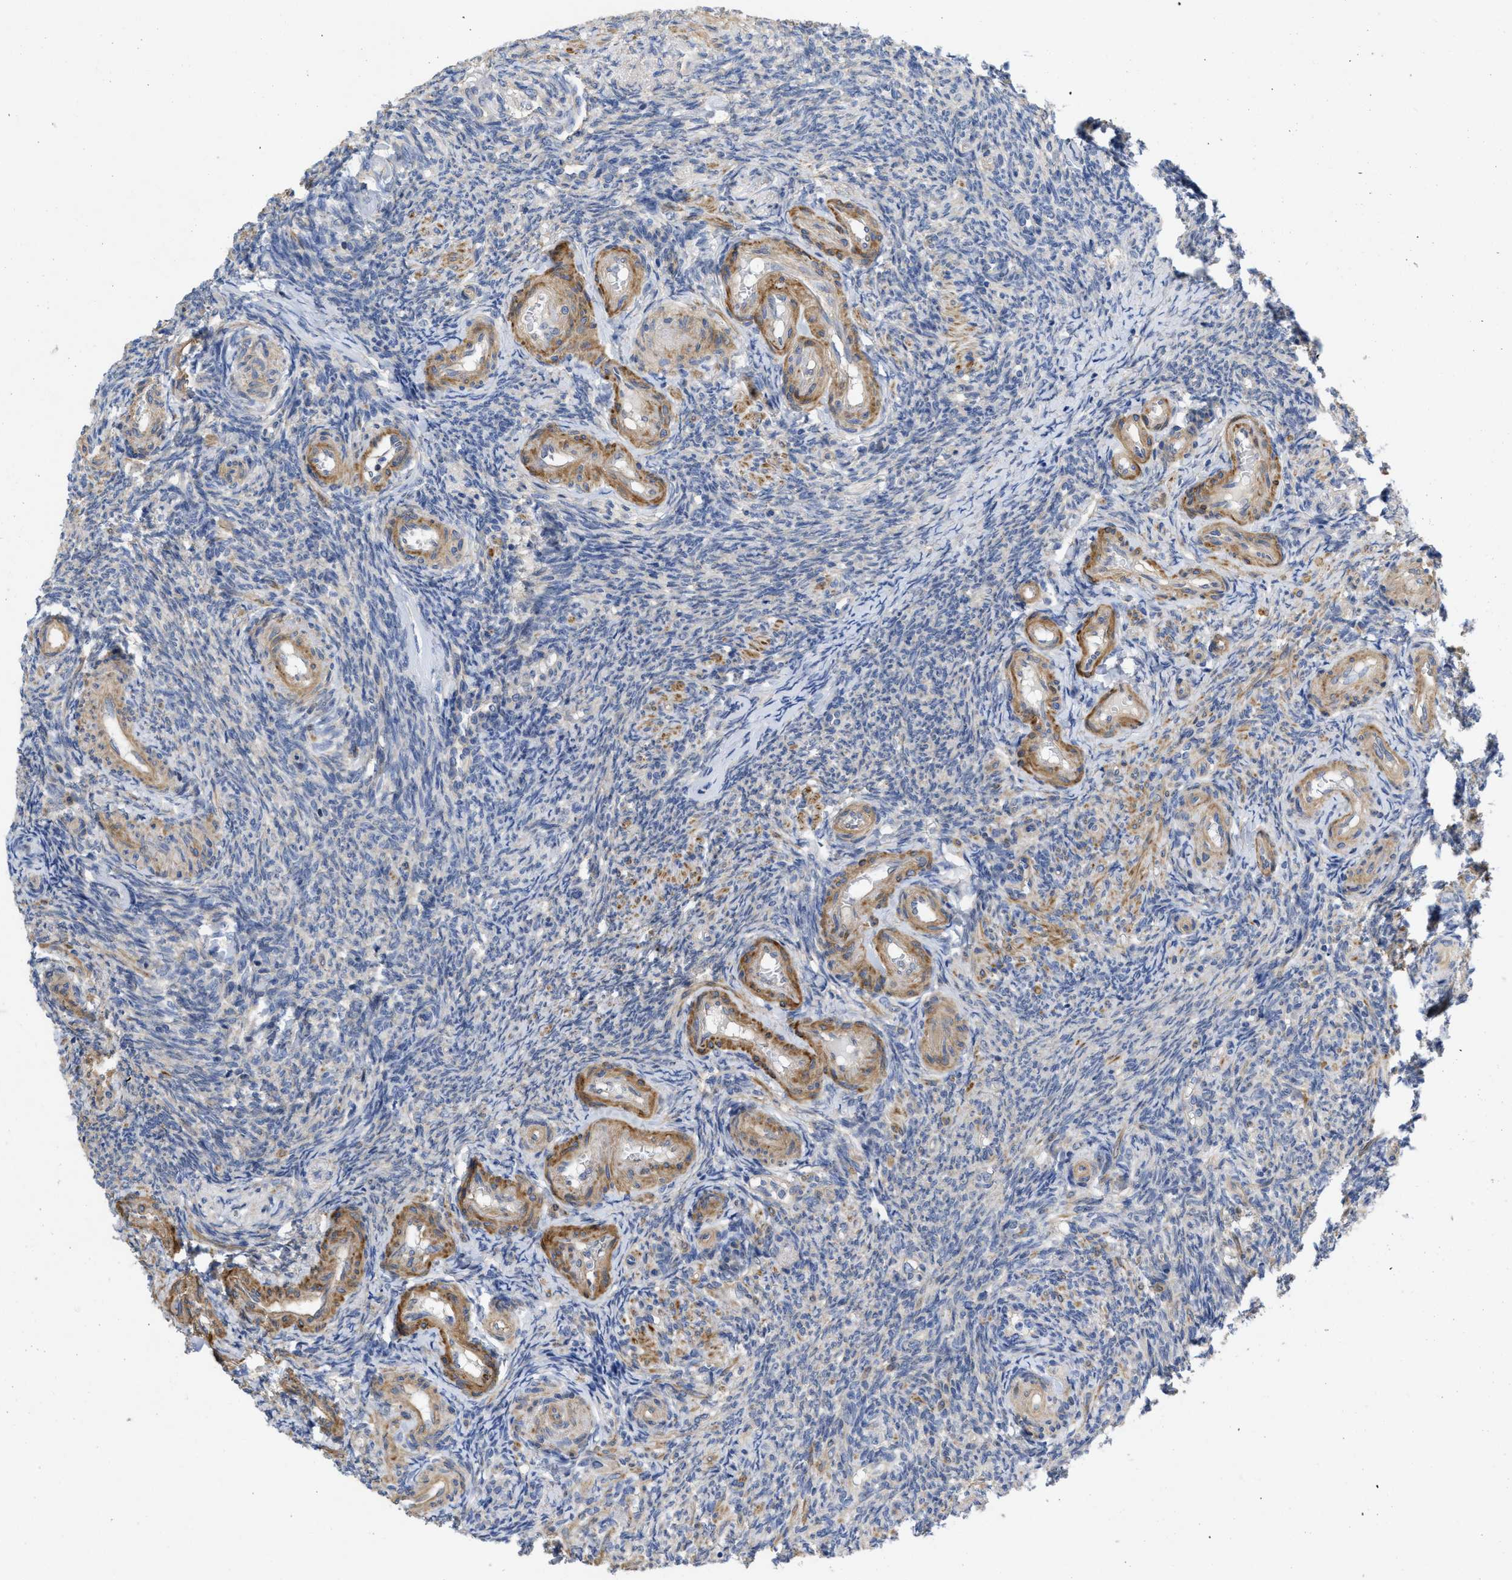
{"staining": {"intensity": "weak", "quantity": ">75%", "location": "cytoplasmic/membranous"}, "tissue": "ovary", "cell_type": "Follicle cells", "image_type": "normal", "snomed": [{"axis": "morphology", "description": "Normal tissue, NOS"}, {"axis": "topography", "description": "Ovary"}], "caption": "An IHC histopathology image of unremarkable tissue is shown. Protein staining in brown labels weak cytoplasmic/membranous positivity in ovary within follicle cells.", "gene": "ARHGEF26", "patient": {"sex": "female", "age": 41}}